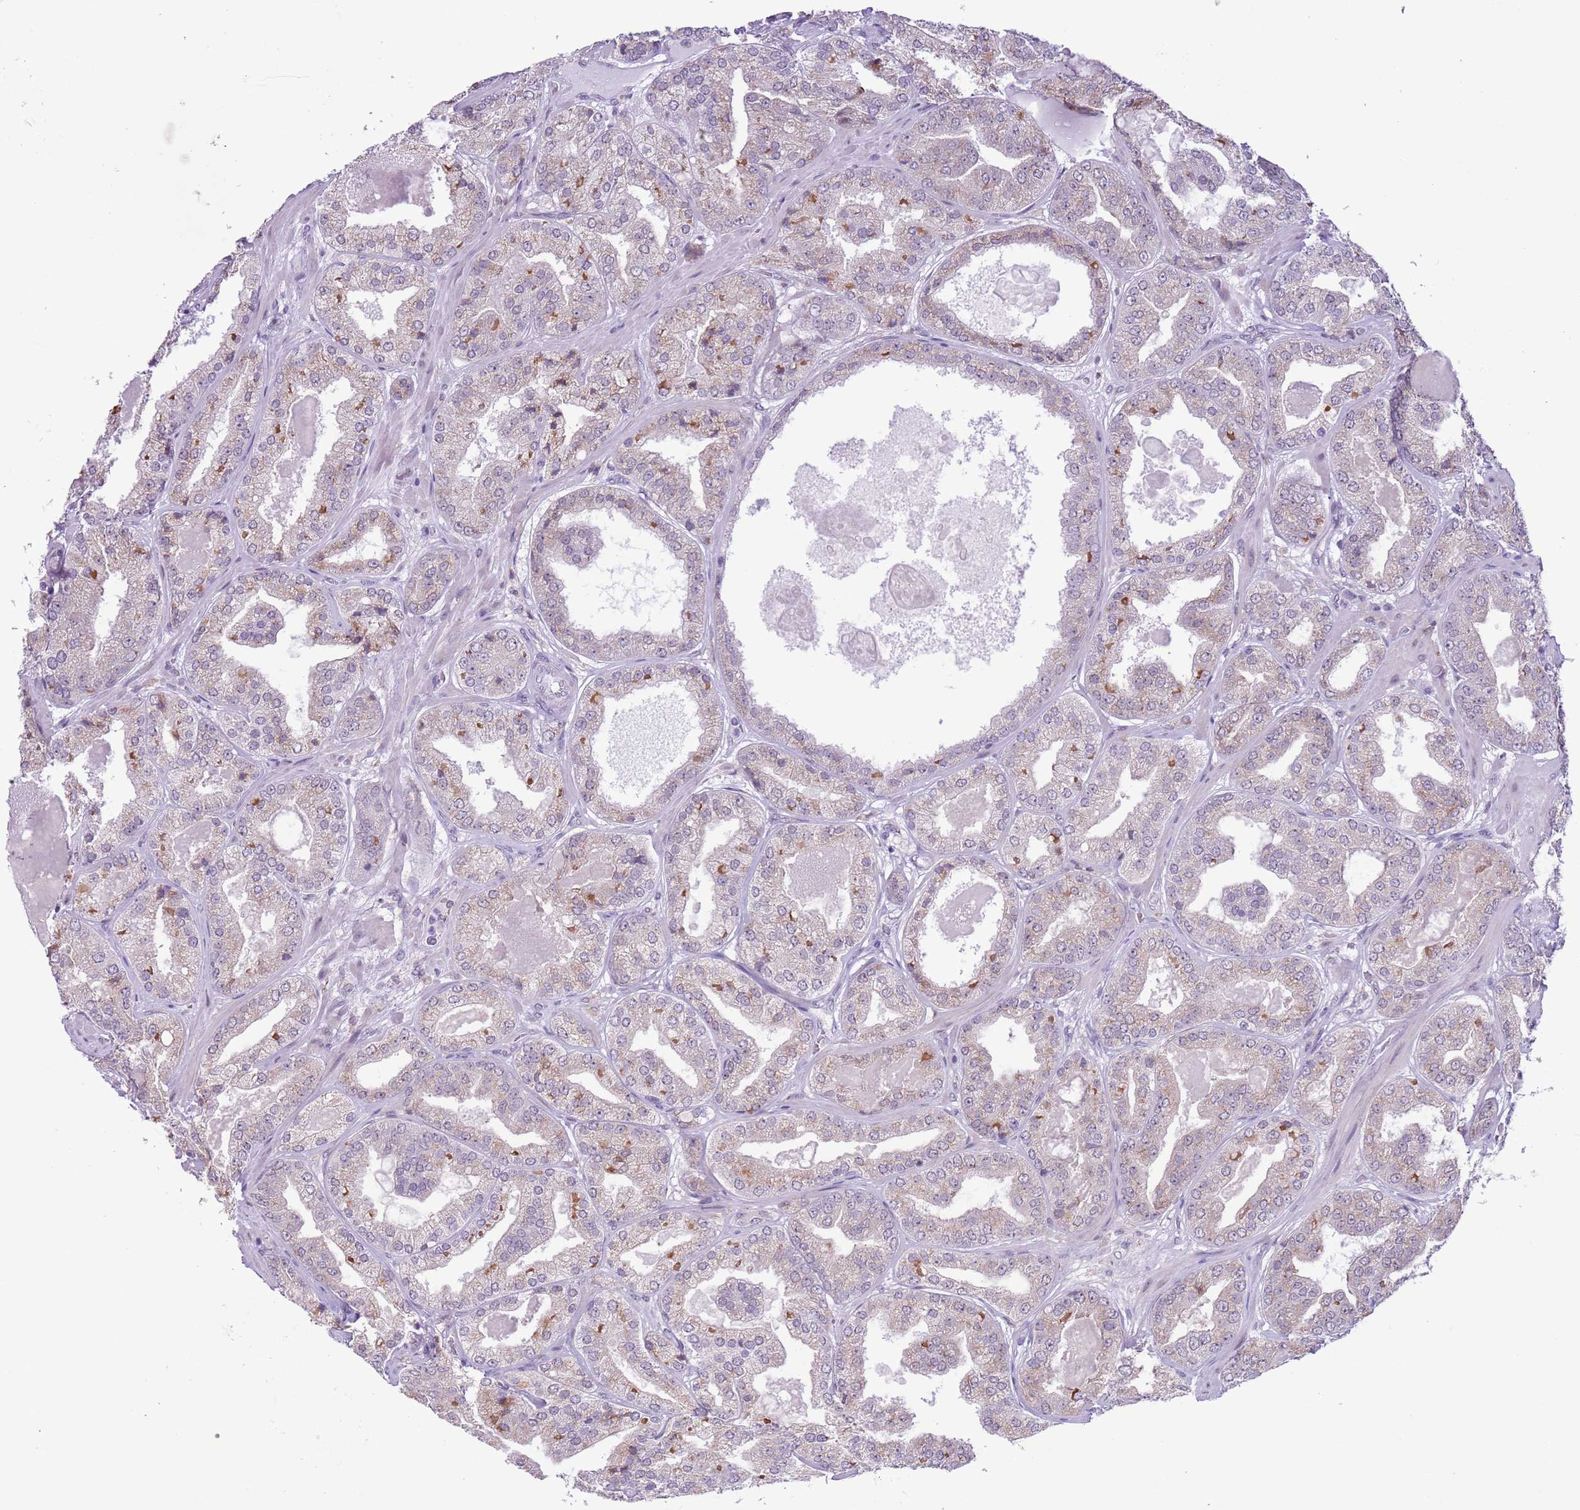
{"staining": {"intensity": "moderate", "quantity": "<25%", "location": "cytoplasmic/membranous"}, "tissue": "prostate cancer", "cell_type": "Tumor cells", "image_type": "cancer", "snomed": [{"axis": "morphology", "description": "Adenocarcinoma, High grade"}, {"axis": "topography", "description": "Prostate"}], "caption": "Approximately <25% of tumor cells in prostate adenocarcinoma (high-grade) display moderate cytoplasmic/membranous protein positivity as visualized by brown immunohistochemical staining.", "gene": "ZNF576", "patient": {"sex": "male", "age": 63}}